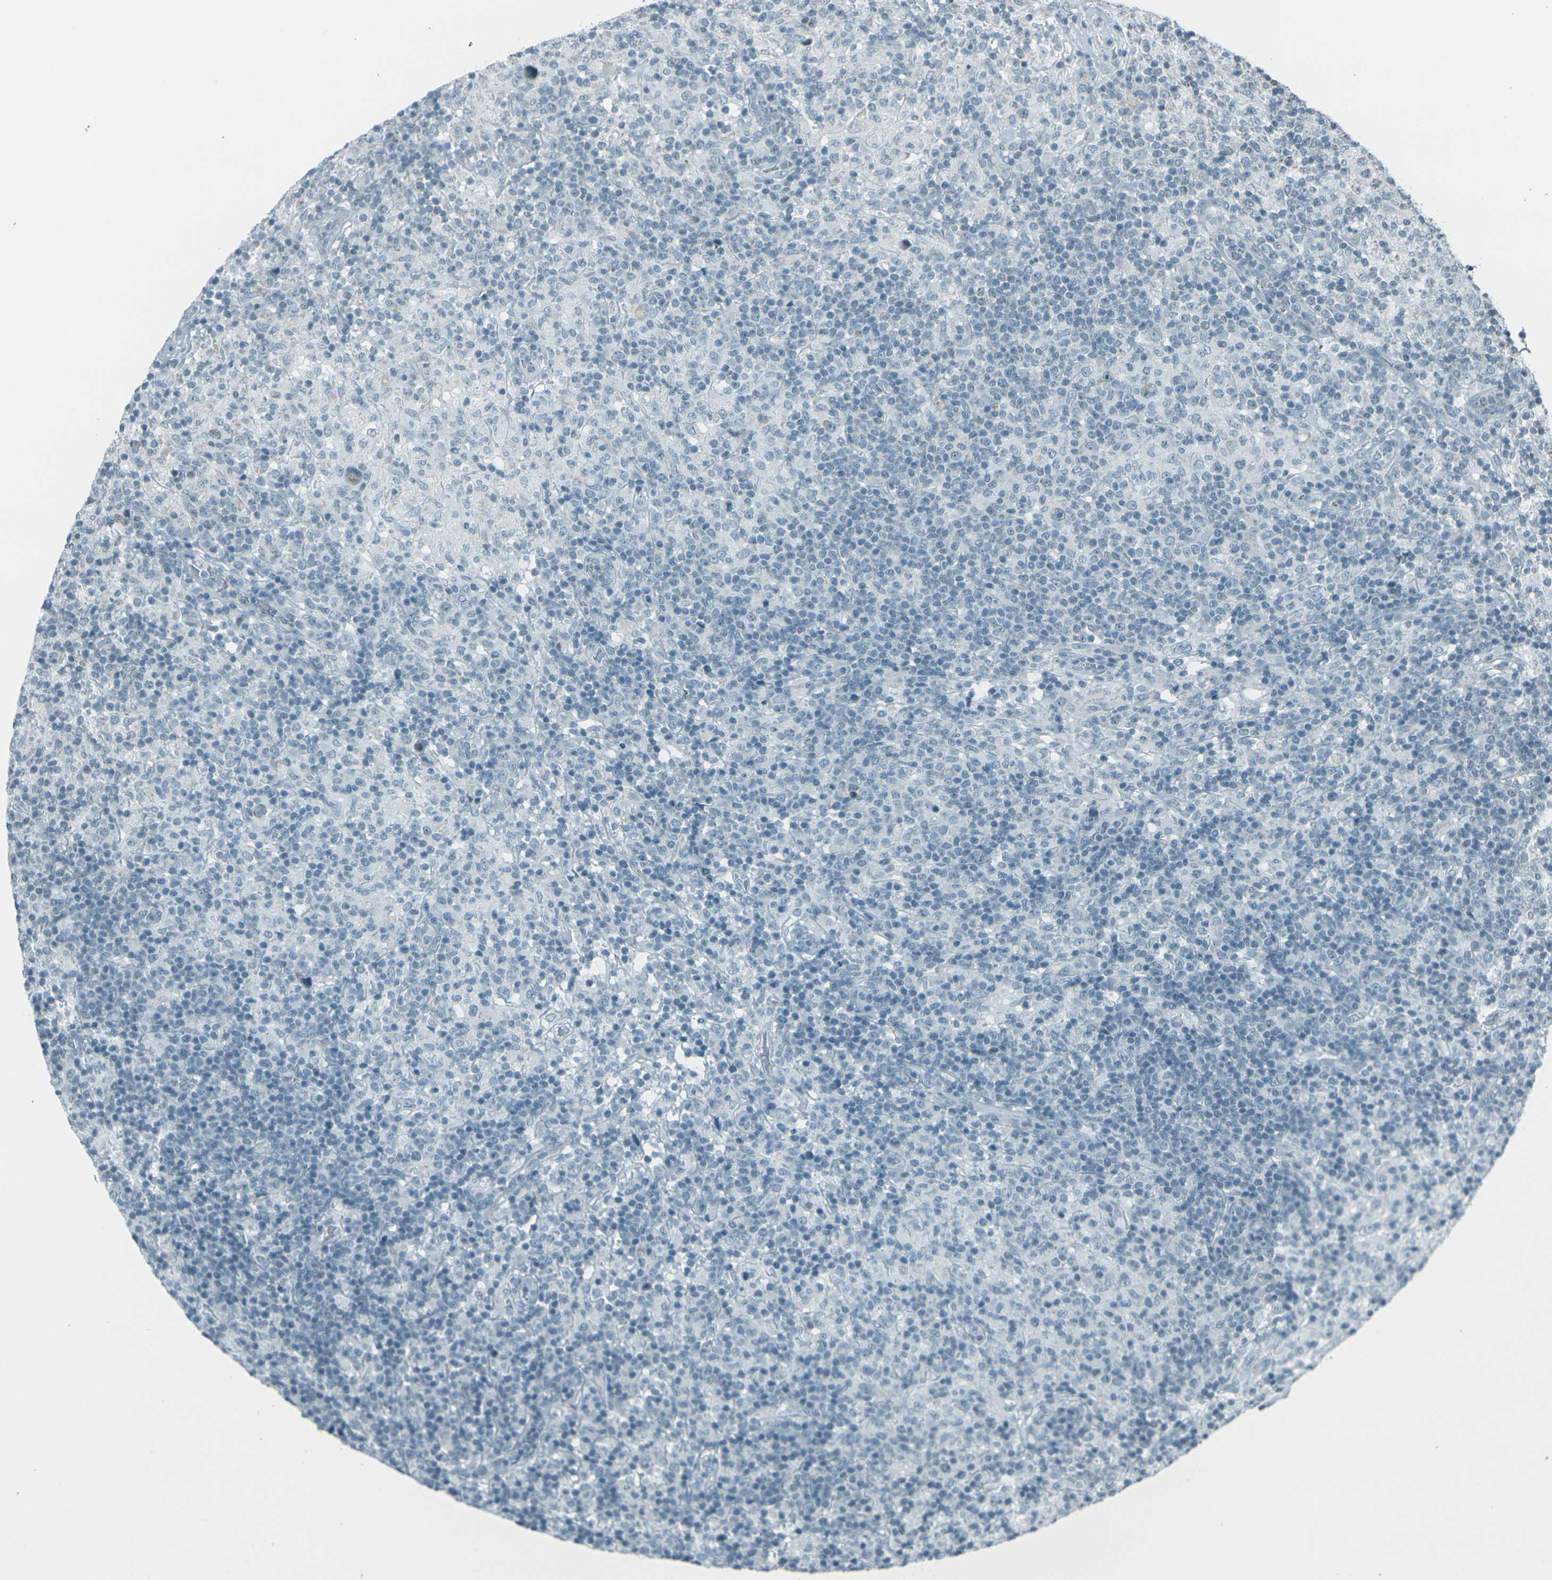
{"staining": {"intensity": "negative", "quantity": "none", "location": "none"}, "tissue": "lymphoma", "cell_type": "Tumor cells", "image_type": "cancer", "snomed": [{"axis": "morphology", "description": "Hodgkin's disease, NOS"}, {"axis": "topography", "description": "Lymph node"}], "caption": "Immunohistochemistry image of Hodgkin's disease stained for a protein (brown), which reveals no staining in tumor cells.", "gene": "H2BC1", "patient": {"sex": "male", "age": 70}}